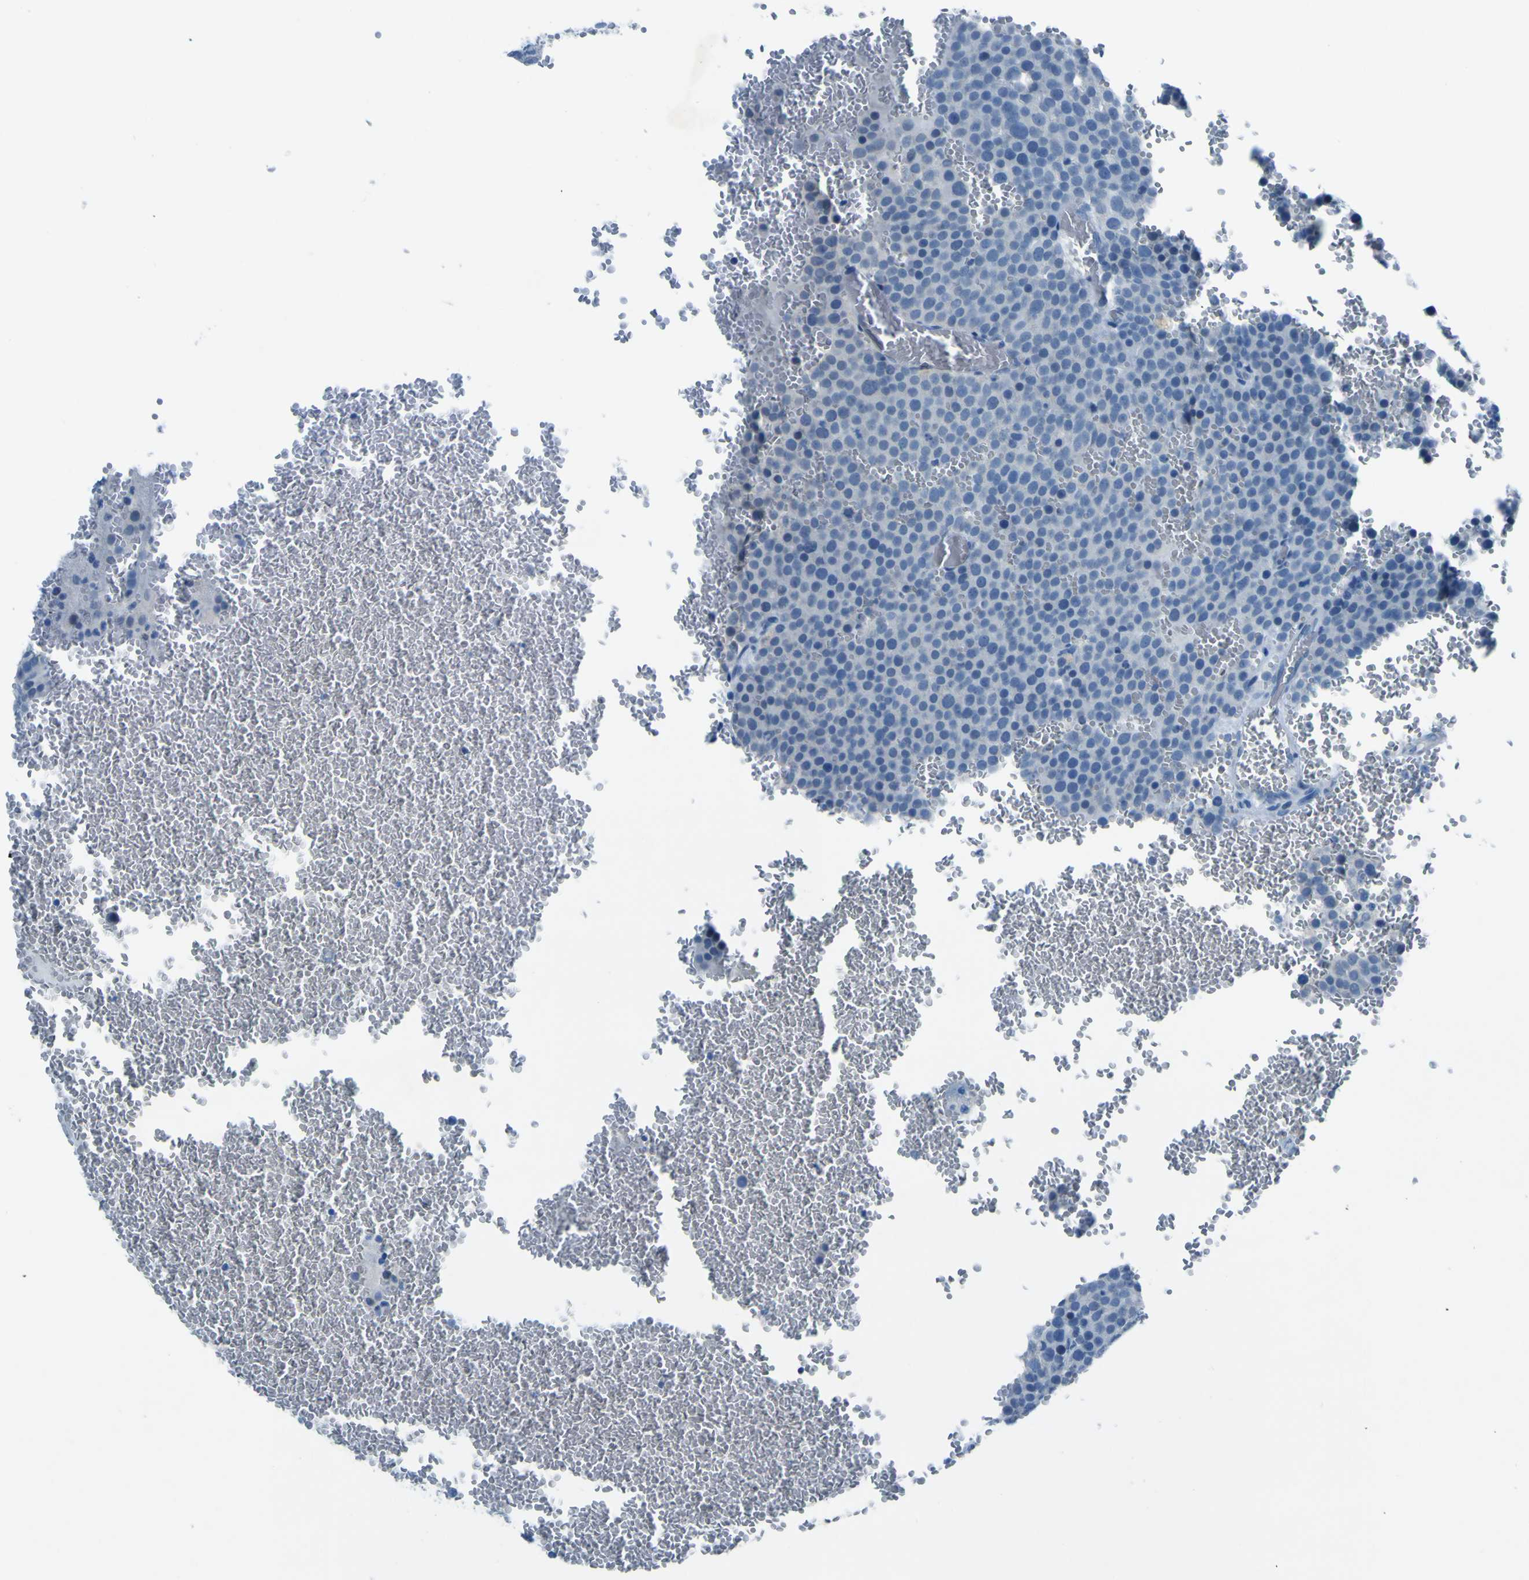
{"staining": {"intensity": "negative", "quantity": "none", "location": "none"}, "tissue": "testis cancer", "cell_type": "Tumor cells", "image_type": "cancer", "snomed": [{"axis": "morphology", "description": "Seminoma, NOS"}, {"axis": "topography", "description": "Testis"}], "caption": "An immunohistochemistry (IHC) histopathology image of testis seminoma is shown. There is no staining in tumor cells of testis seminoma.", "gene": "PHKG1", "patient": {"sex": "male", "age": 71}}